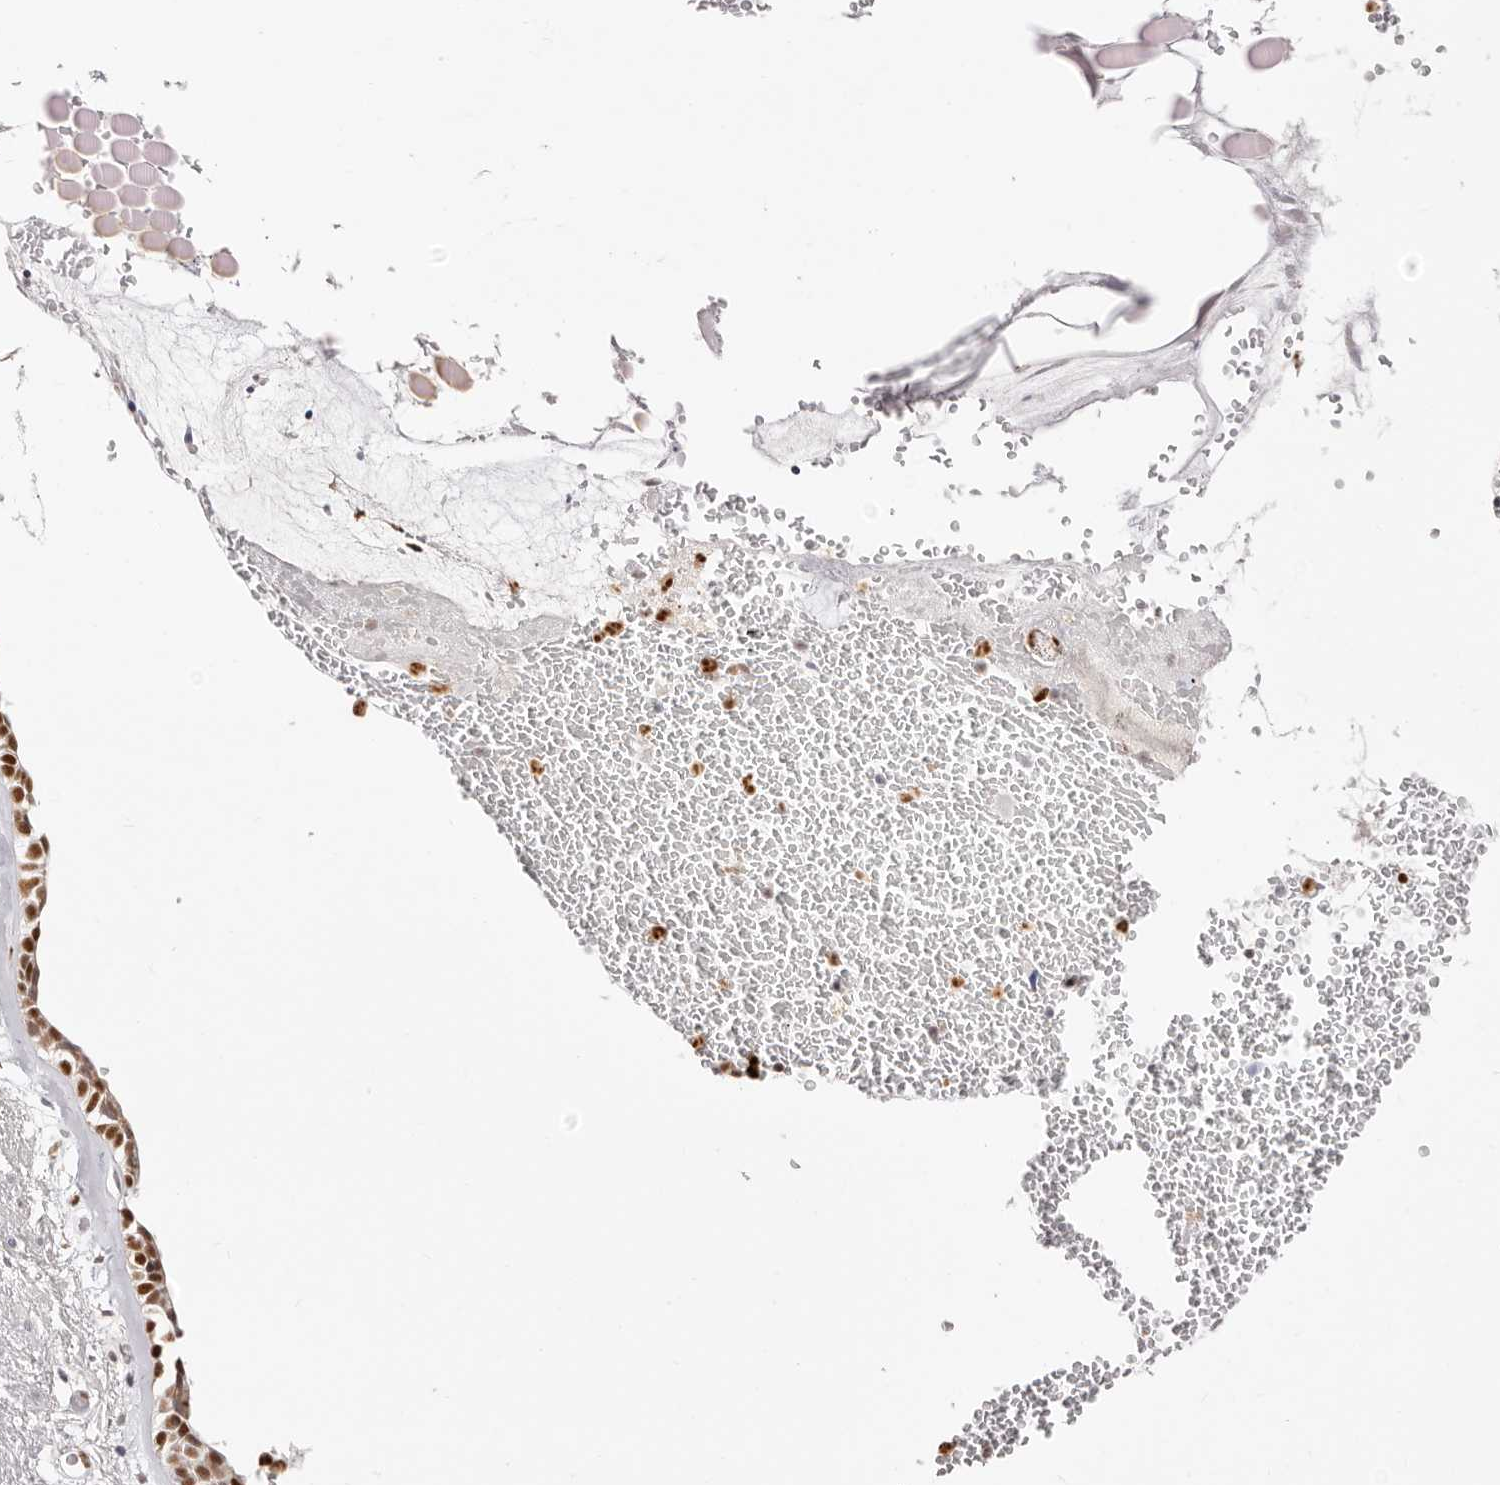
{"staining": {"intensity": "strong", "quantity": ">75%", "location": "nuclear"}, "tissue": "bronchus", "cell_type": "Respiratory epithelial cells", "image_type": "normal", "snomed": [{"axis": "morphology", "description": "Normal tissue, NOS"}, {"axis": "morphology", "description": "Squamous cell carcinoma, NOS"}, {"axis": "topography", "description": "Lymph node"}, {"axis": "topography", "description": "Bronchus"}, {"axis": "topography", "description": "Lung"}], "caption": "IHC image of unremarkable human bronchus stained for a protein (brown), which demonstrates high levels of strong nuclear expression in about >75% of respiratory epithelial cells.", "gene": "TKT", "patient": {"sex": "male", "age": 66}}